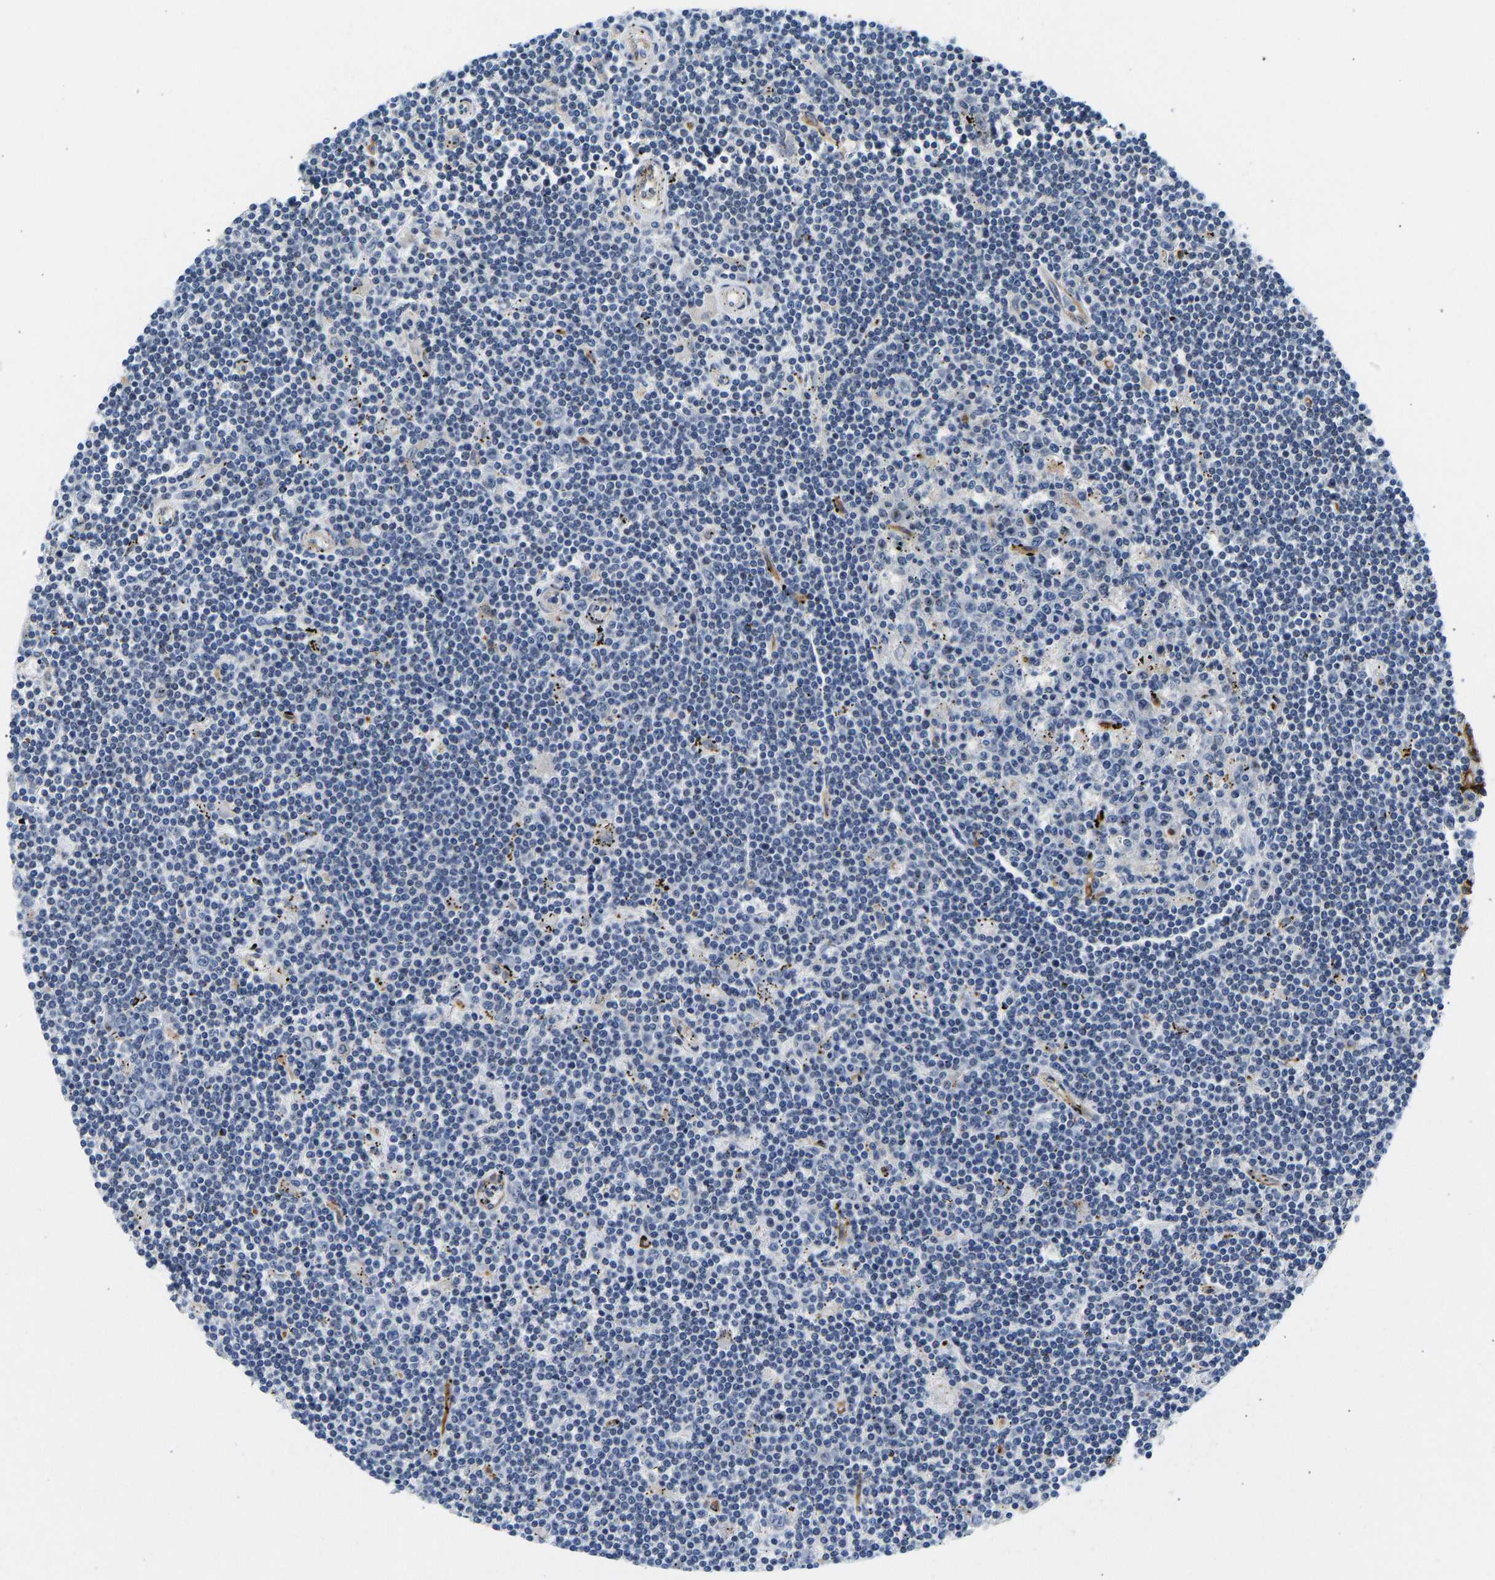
{"staining": {"intensity": "negative", "quantity": "none", "location": "none"}, "tissue": "lymphoma", "cell_type": "Tumor cells", "image_type": "cancer", "snomed": [{"axis": "morphology", "description": "Malignant lymphoma, non-Hodgkin's type, Low grade"}, {"axis": "topography", "description": "Spleen"}], "caption": "DAB immunohistochemical staining of lymphoma shows no significant positivity in tumor cells.", "gene": "RESF1", "patient": {"sex": "male", "age": 76}}